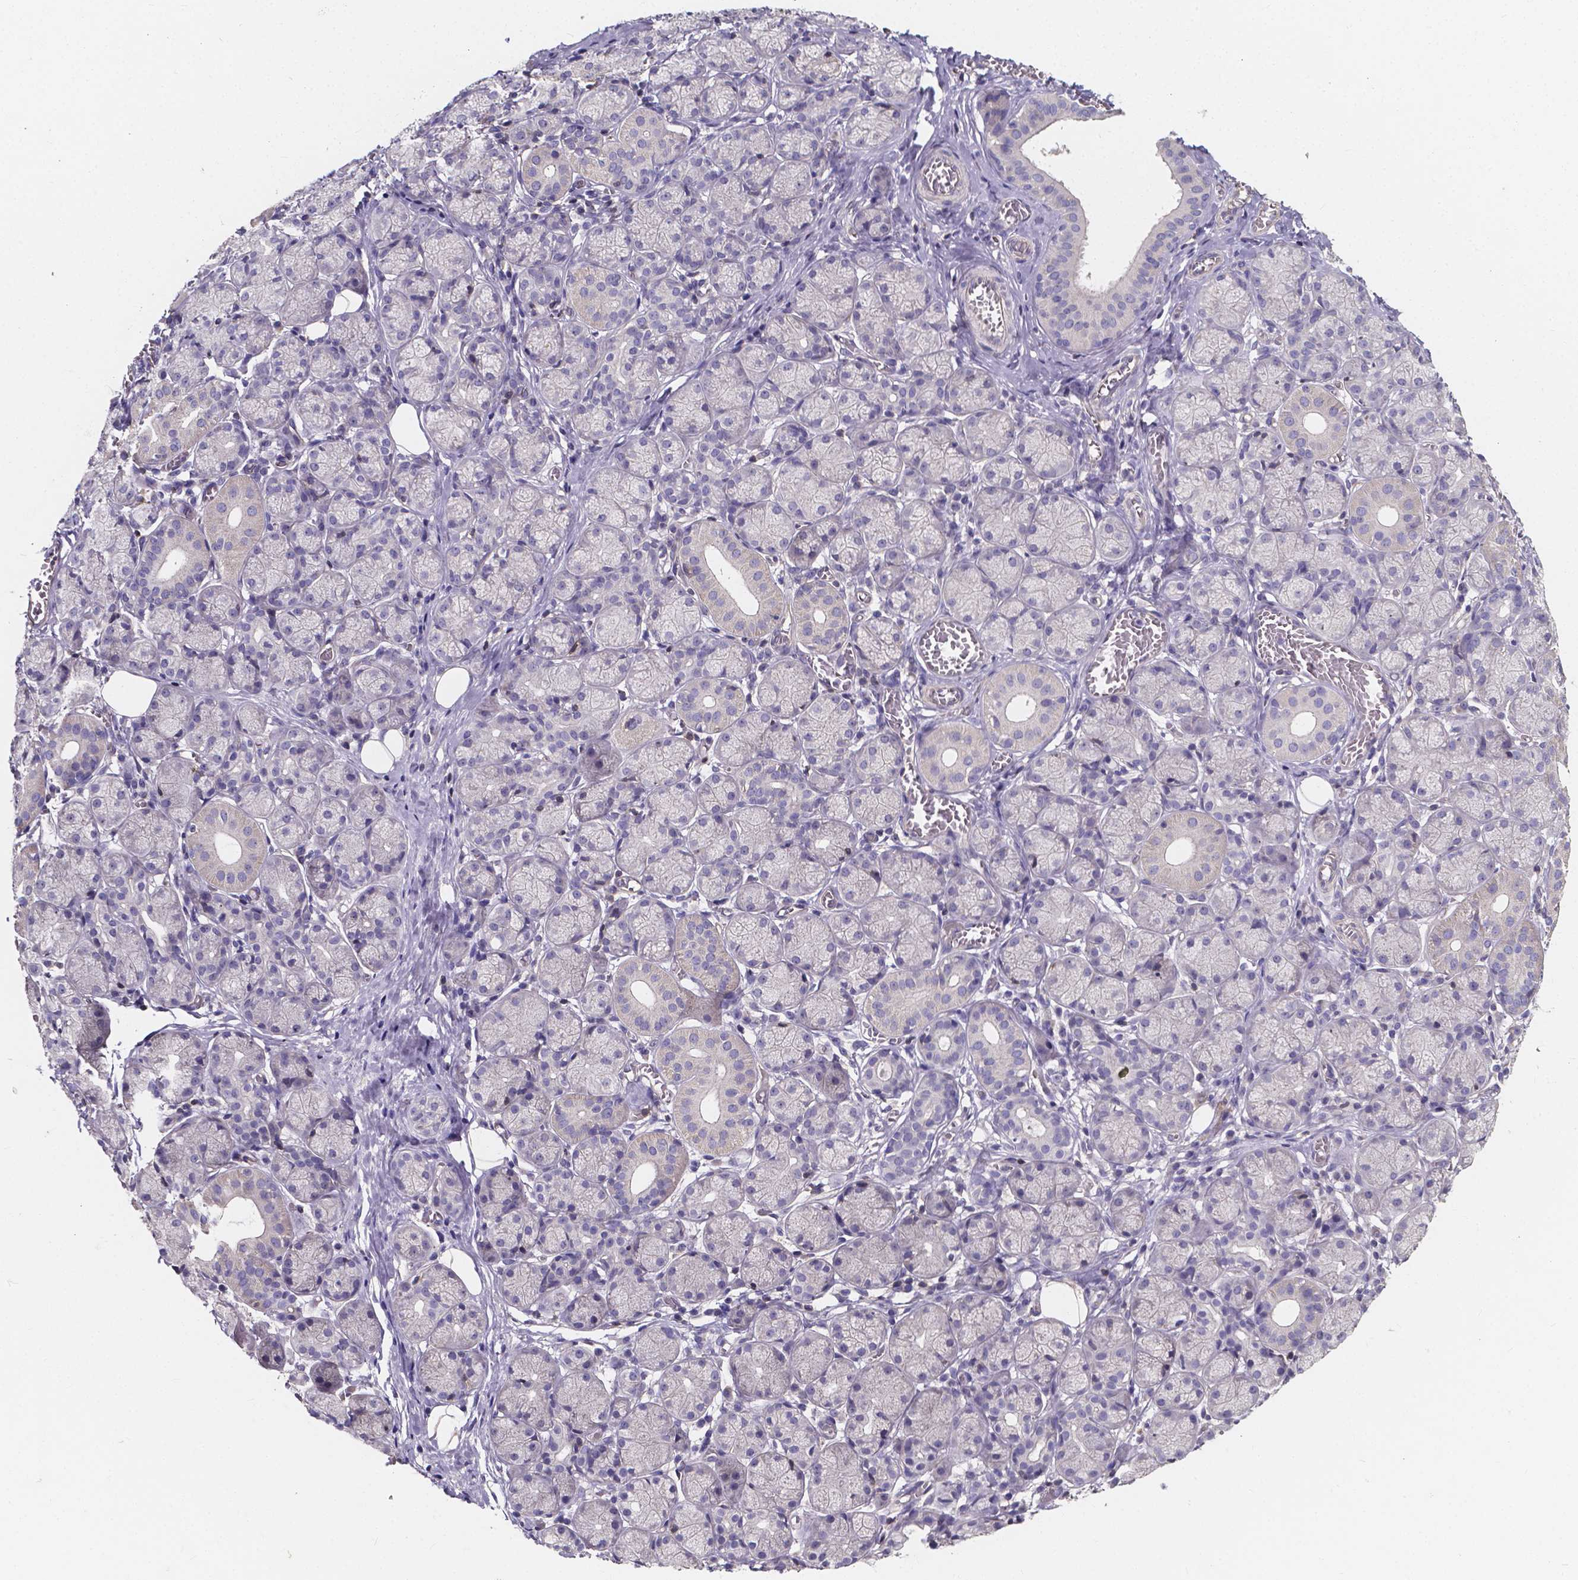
{"staining": {"intensity": "negative", "quantity": "none", "location": "none"}, "tissue": "salivary gland", "cell_type": "Glandular cells", "image_type": "normal", "snomed": [{"axis": "morphology", "description": "Normal tissue, NOS"}, {"axis": "topography", "description": "Salivary gland"}, {"axis": "topography", "description": "Peripheral nerve tissue"}], "caption": "Immunohistochemical staining of benign salivary gland exhibits no significant positivity in glandular cells.", "gene": "THEMIS", "patient": {"sex": "female", "age": 24}}